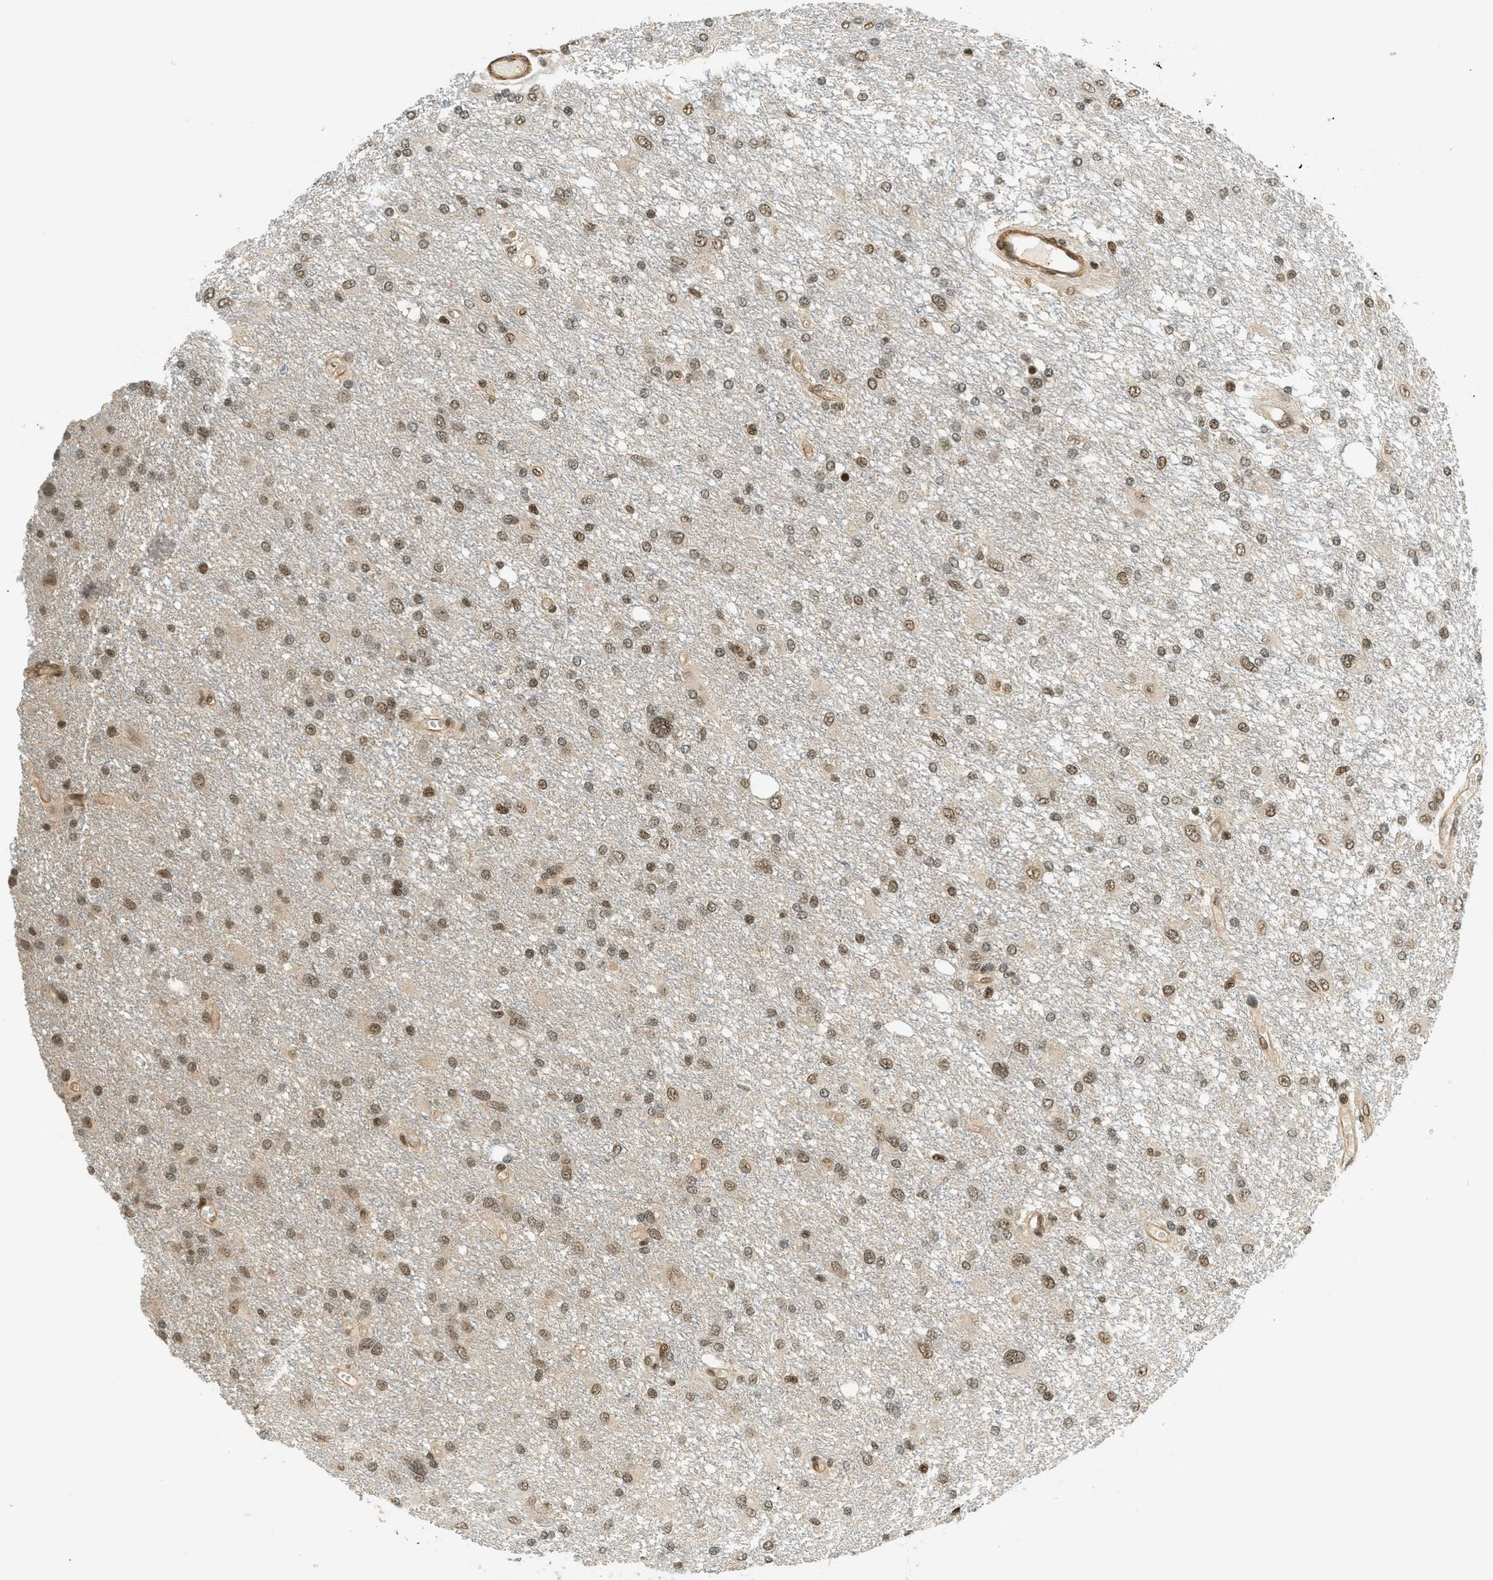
{"staining": {"intensity": "moderate", "quantity": ">75%", "location": "nuclear"}, "tissue": "glioma", "cell_type": "Tumor cells", "image_type": "cancer", "snomed": [{"axis": "morphology", "description": "Glioma, malignant, High grade"}, {"axis": "topography", "description": "Brain"}], "caption": "Protein expression analysis of malignant glioma (high-grade) reveals moderate nuclear expression in approximately >75% of tumor cells.", "gene": "FOXM1", "patient": {"sex": "female", "age": 59}}